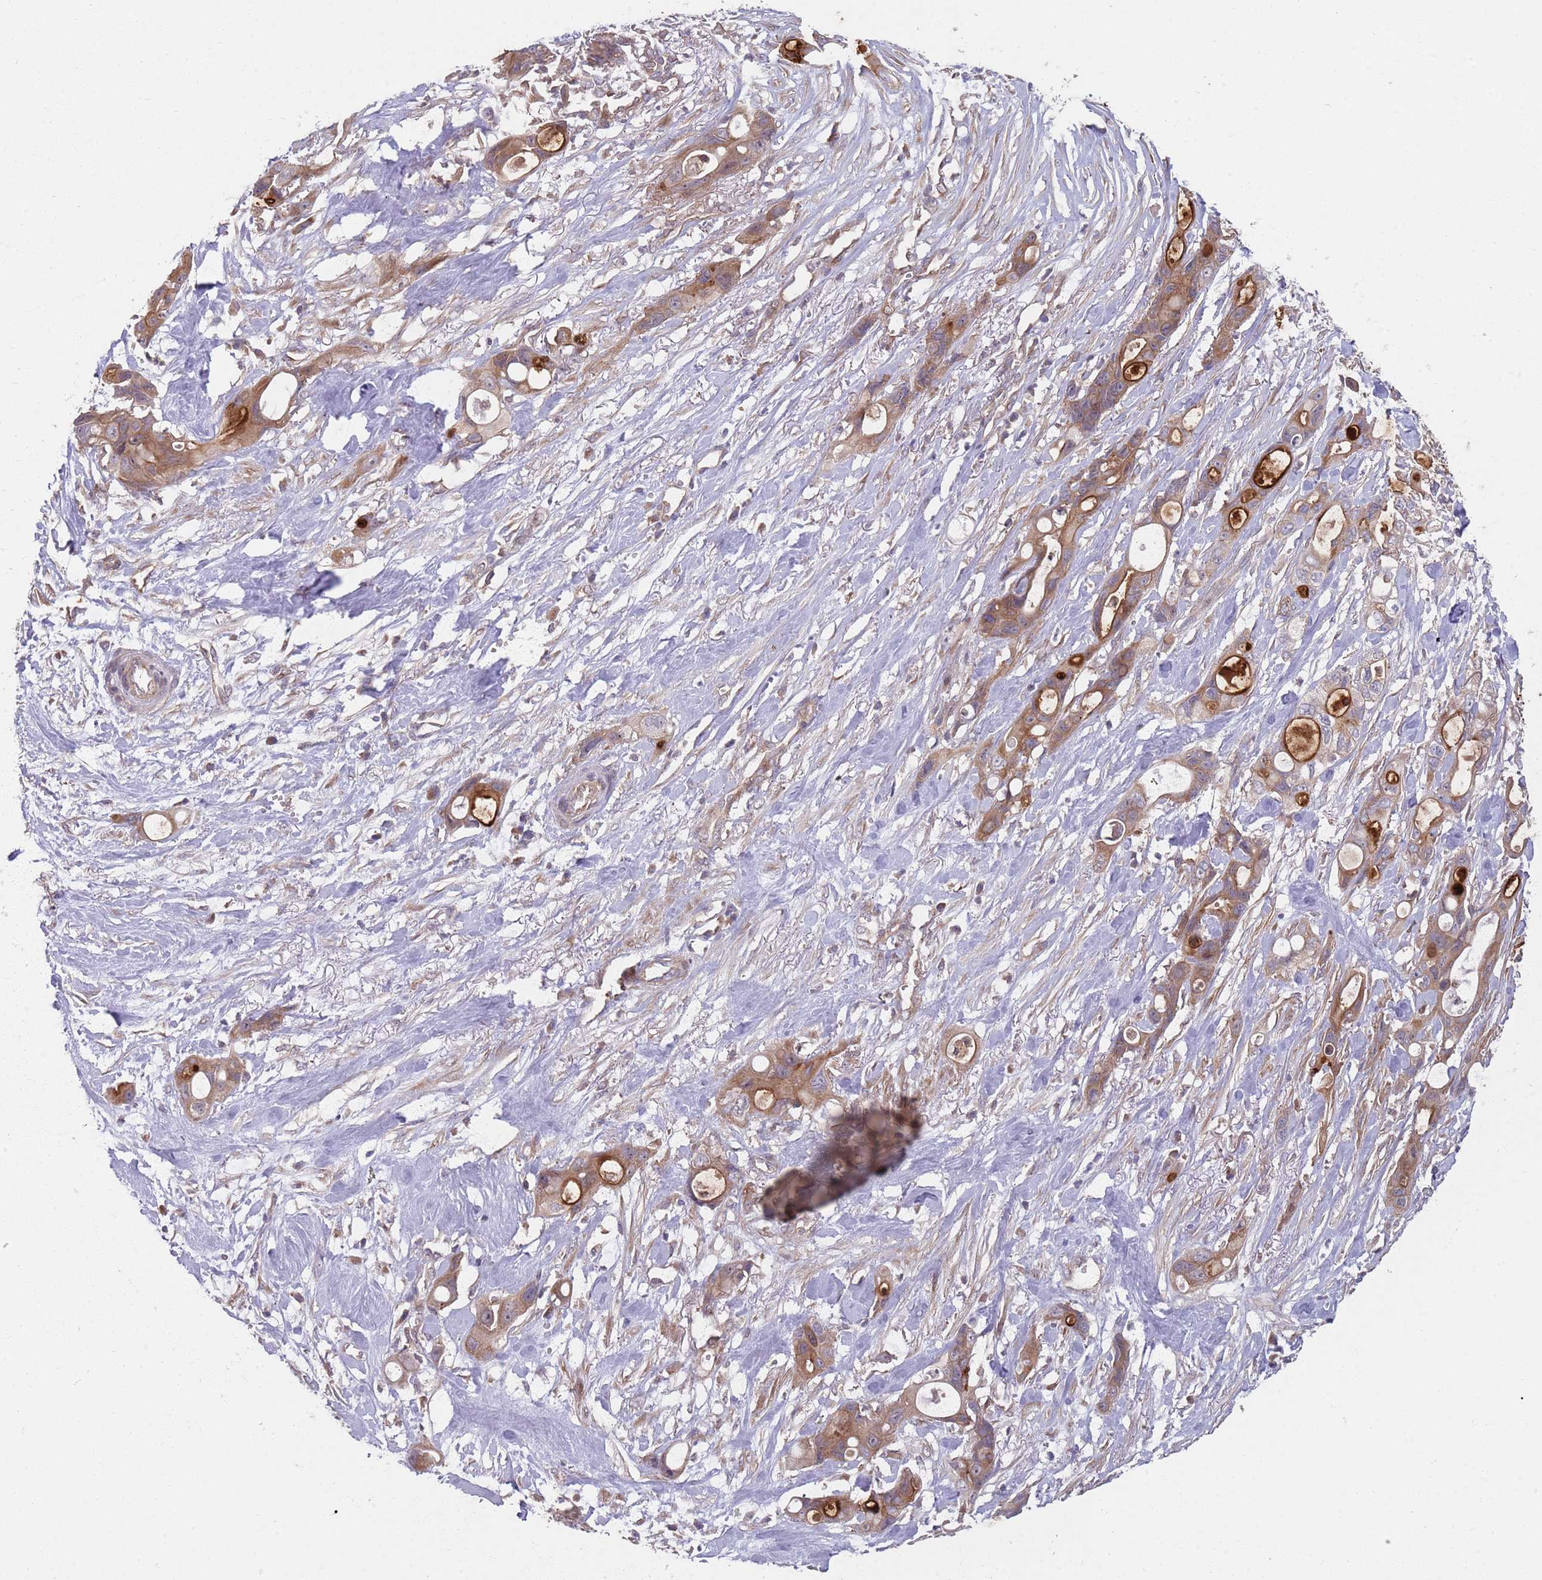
{"staining": {"intensity": "moderate", "quantity": ">75%", "location": "cytoplasmic/membranous"}, "tissue": "ovarian cancer", "cell_type": "Tumor cells", "image_type": "cancer", "snomed": [{"axis": "morphology", "description": "Cystadenocarcinoma, mucinous, NOS"}, {"axis": "topography", "description": "Ovary"}], "caption": "A micrograph of mucinous cystadenocarcinoma (ovarian) stained for a protein shows moderate cytoplasmic/membranous brown staining in tumor cells.", "gene": "GGA1", "patient": {"sex": "female", "age": 70}}